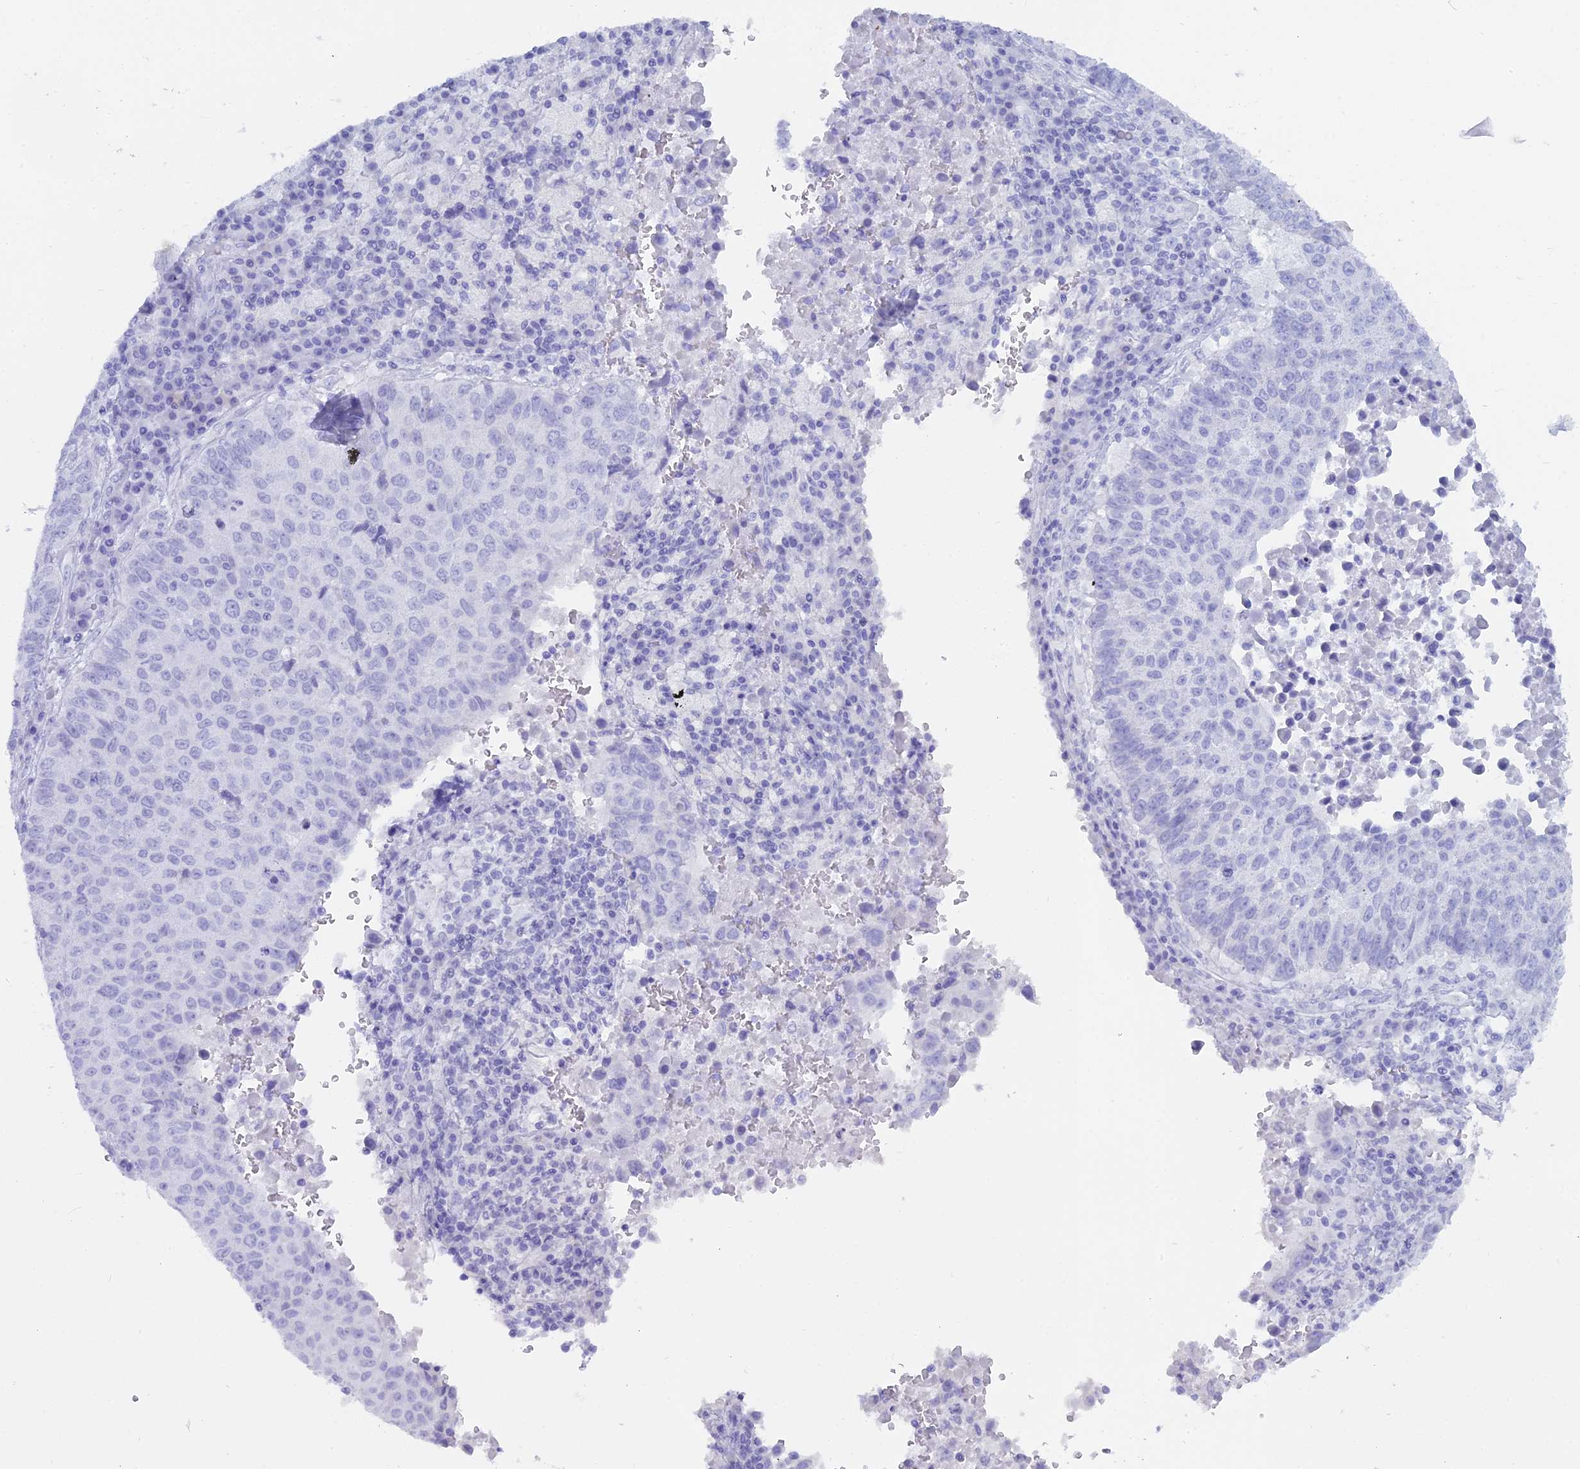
{"staining": {"intensity": "negative", "quantity": "none", "location": "none"}, "tissue": "lung cancer", "cell_type": "Tumor cells", "image_type": "cancer", "snomed": [{"axis": "morphology", "description": "Squamous cell carcinoma, NOS"}, {"axis": "topography", "description": "Lung"}], "caption": "The photomicrograph displays no significant staining in tumor cells of lung cancer (squamous cell carcinoma).", "gene": "CGB2", "patient": {"sex": "male", "age": 73}}